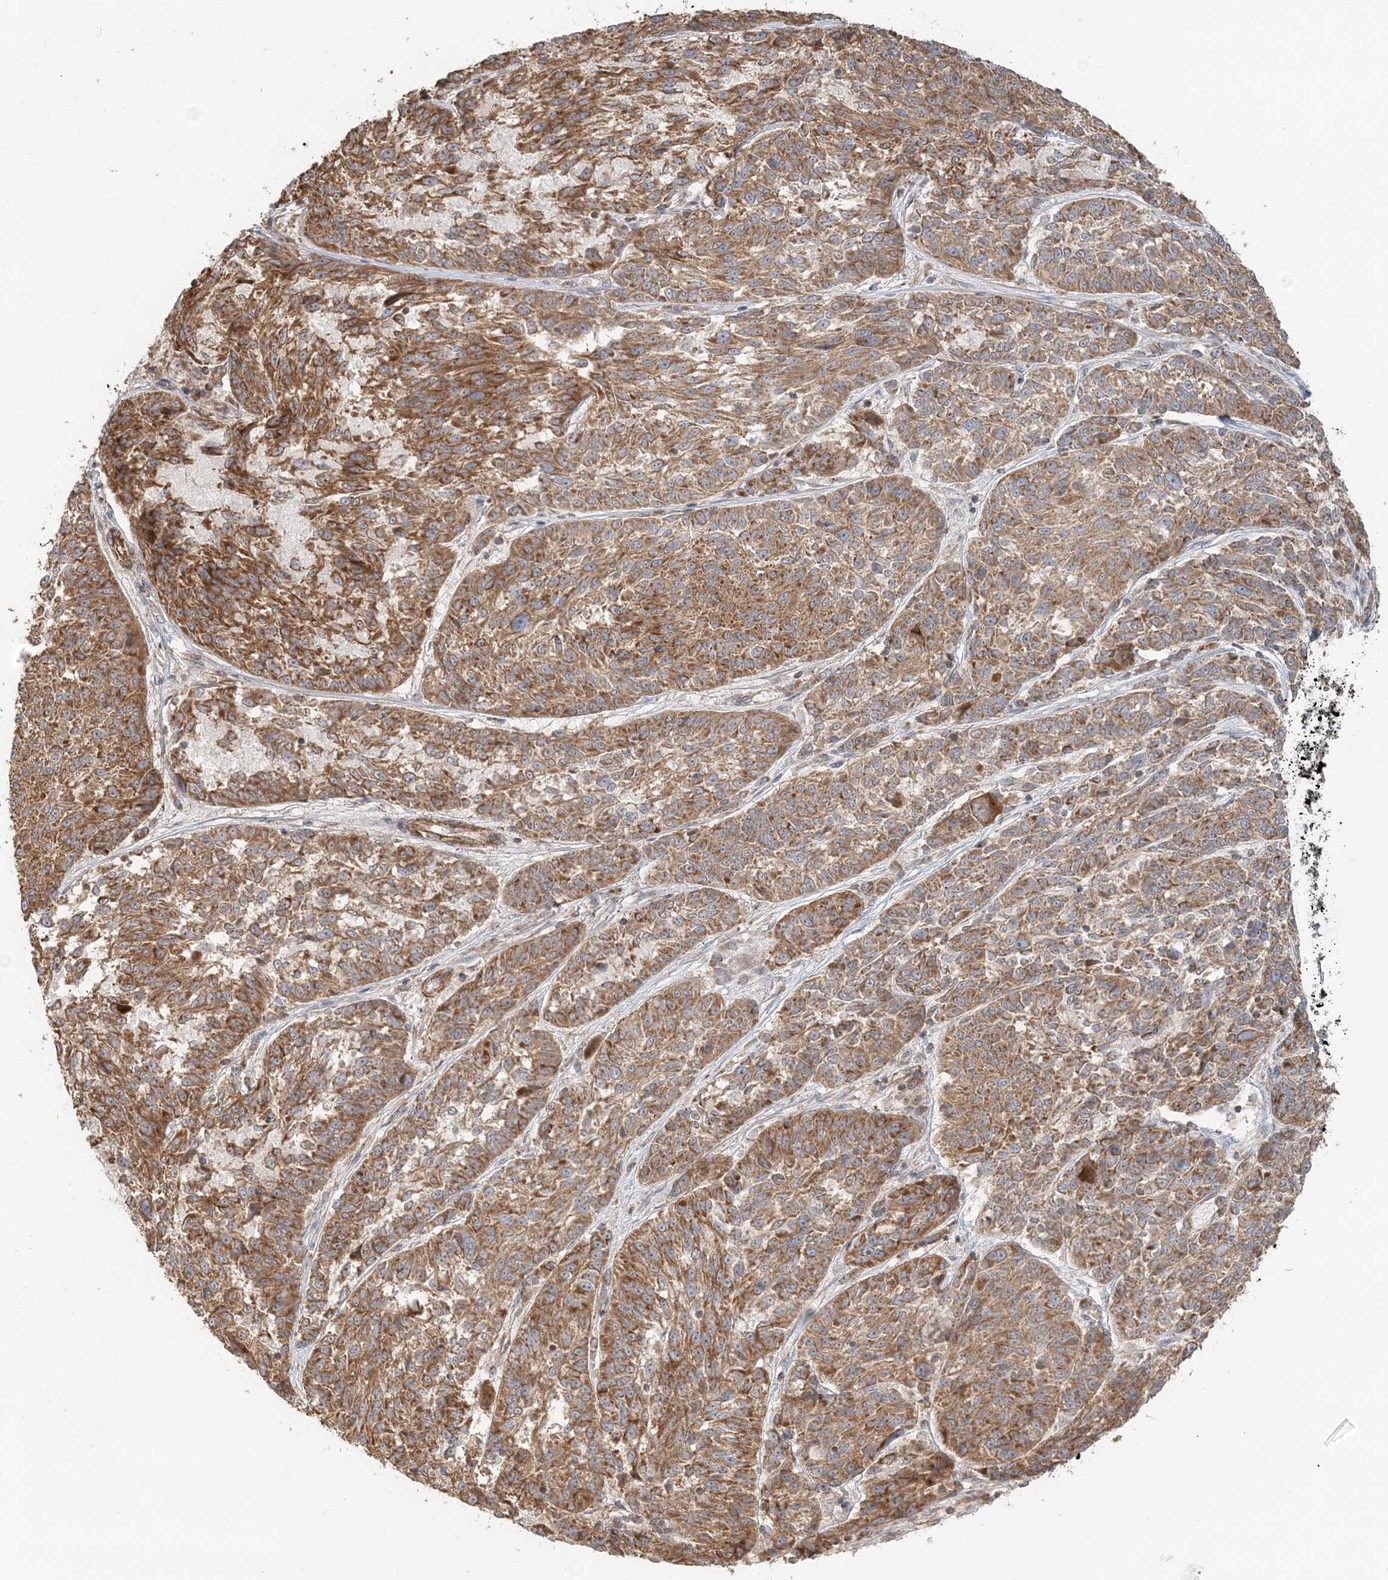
{"staining": {"intensity": "moderate", "quantity": ">75%", "location": "cytoplasmic/membranous"}, "tissue": "melanoma", "cell_type": "Tumor cells", "image_type": "cancer", "snomed": [{"axis": "morphology", "description": "Malignant melanoma, NOS"}, {"axis": "topography", "description": "Skin"}], "caption": "Moderate cytoplasmic/membranous expression for a protein is seen in about >75% of tumor cells of melanoma using immunohistochemistry.", "gene": "KIAA0232", "patient": {"sex": "male", "age": 53}}